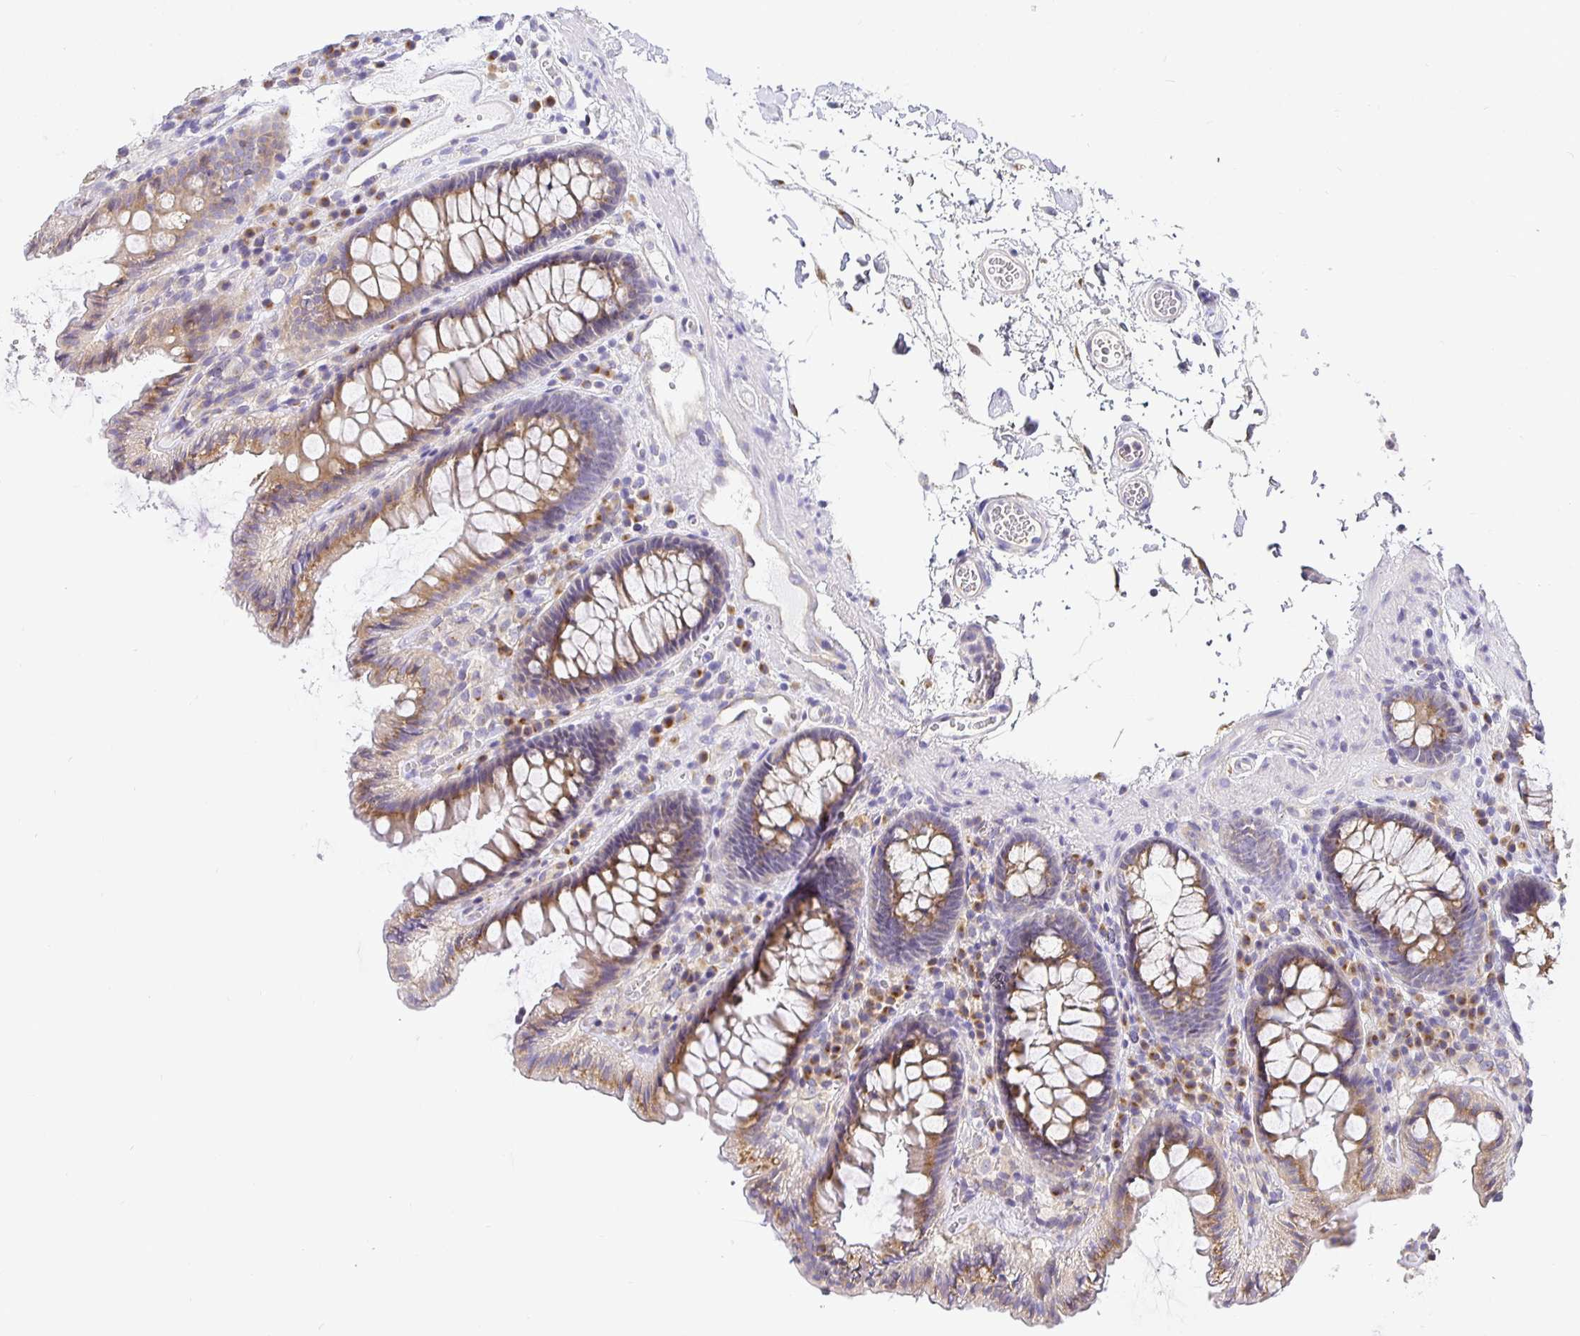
{"staining": {"intensity": "negative", "quantity": "none", "location": "none"}, "tissue": "colon", "cell_type": "Endothelial cells", "image_type": "normal", "snomed": [{"axis": "morphology", "description": "Normal tissue, NOS"}, {"axis": "topography", "description": "Colon"}, {"axis": "topography", "description": "Peripheral nerve tissue"}], "caption": "High power microscopy photomicrograph of an IHC photomicrograph of unremarkable colon, revealing no significant positivity in endothelial cells. (DAB (3,3'-diaminobenzidine) immunohistochemistry visualized using brightfield microscopy, high magnification).", "gene": "OPALIN", "patient": {"sex": "male", "age": 84}}